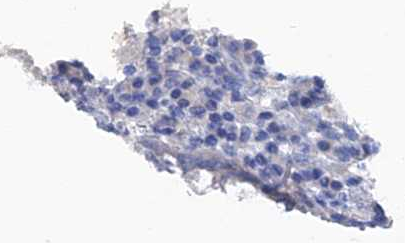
{"staining": {"intensity": "weak", "quantity": "<25%", "location": "cytoplasmic/membranous"}, "tissue": "appendix", "cell_type": "Glandular cells", "image_type": "normal", "snomed": [{"axis": "morphology", "description": "Normal tissue, NOS"}, {"axis": "topography", "description": "Appendix"}], "caption": "An image of human appendix is negative for staining in glandular cells. (DAB IHC with hematoxylin counter stain).", "gene": "GFAP", "patient": {"sex": "female", "age": 54}}